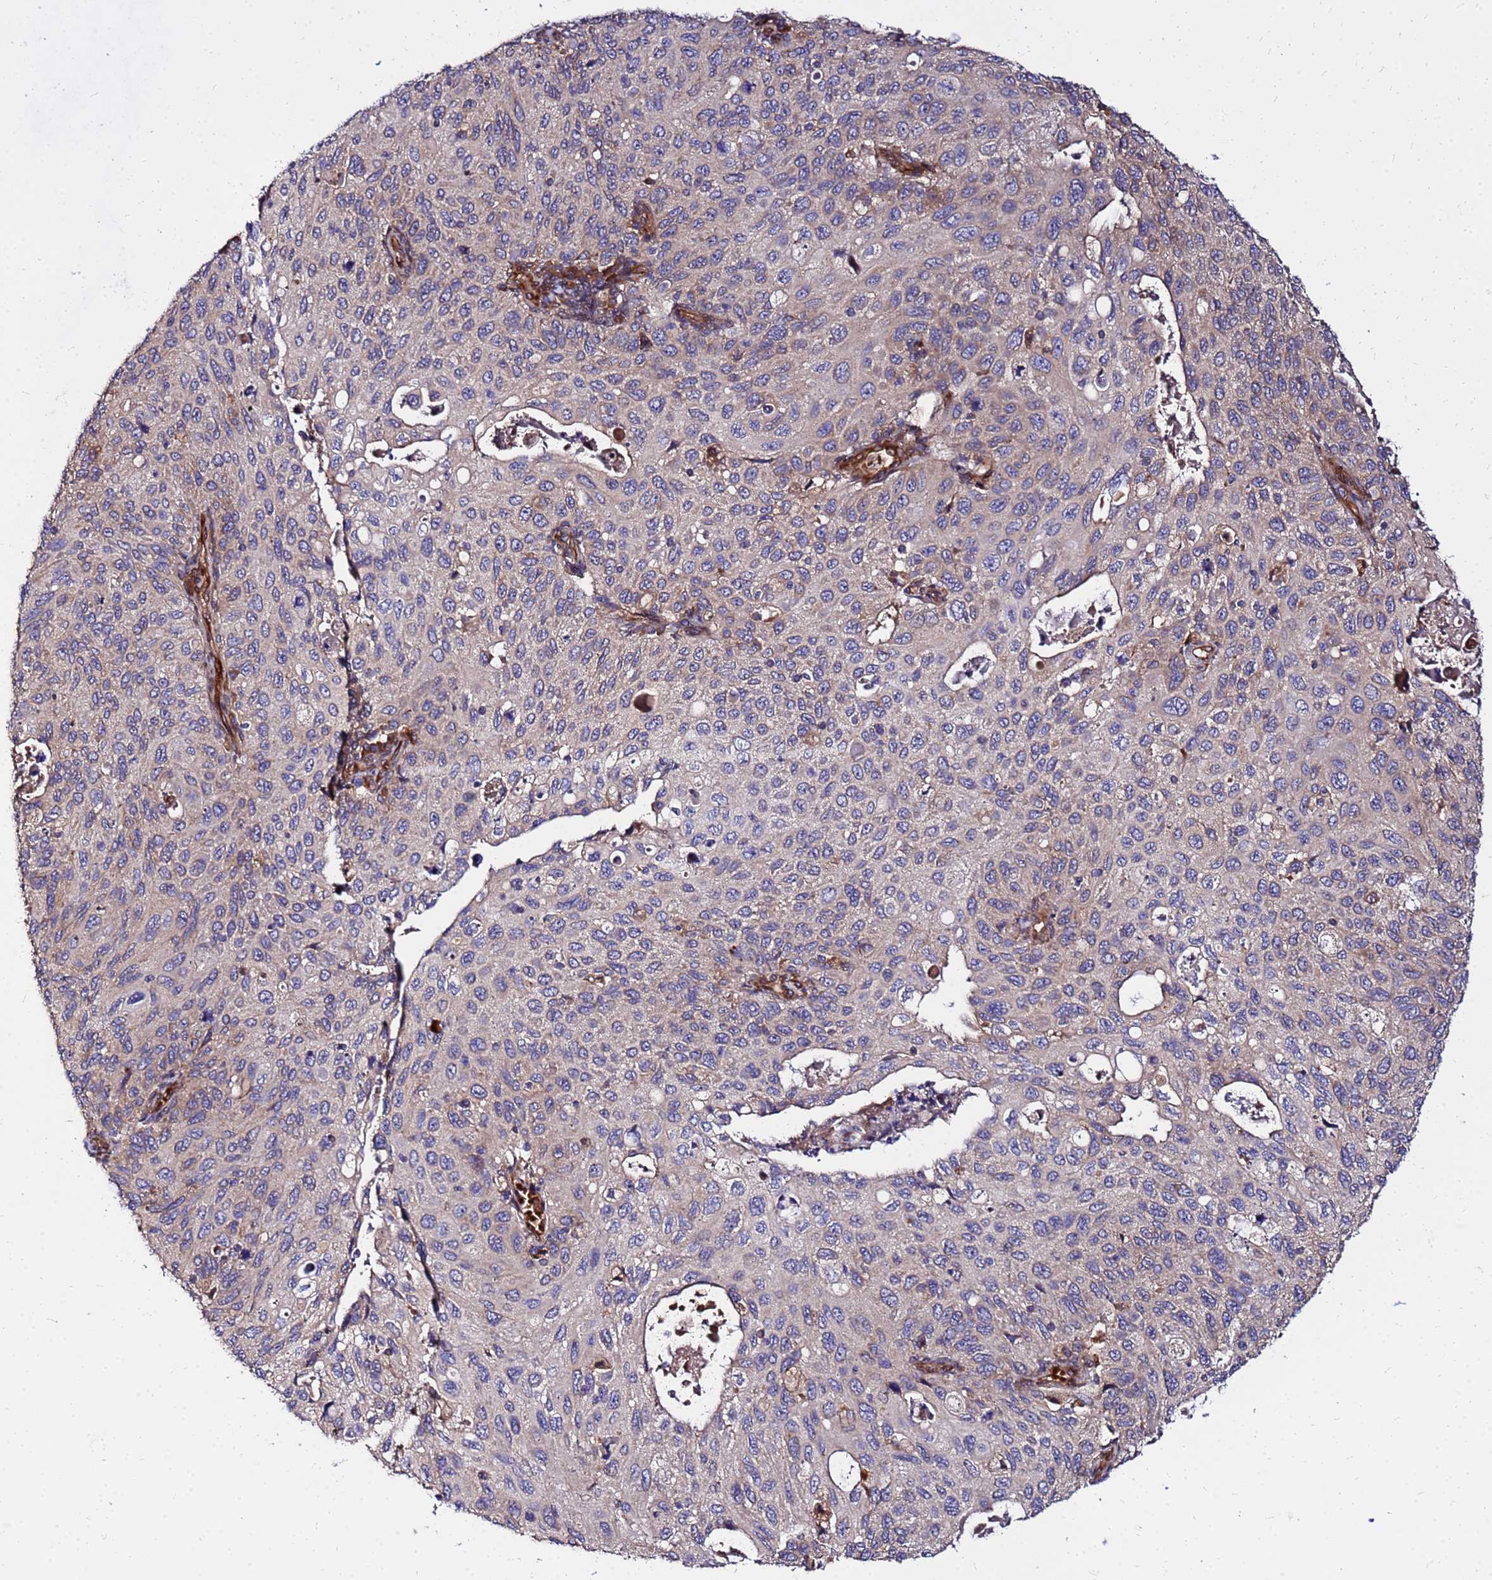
{"staining": {"intensity": "weak", "quantity": "<25%", "location": "cytoplasmic/membranous"}, "tissue": "cervical cancer", "cell_type": "Tumor cells", "image_type": "cancer", "snomed": [{"axis": "morphology", "description": "Squamous cell carcinoma, NOS"}, {"axis": "topography", "description": "Cervix"}], "caption": "DAB immunohistochemical staining of human cervical cancer (squamous cell carcinoma) shows no significant positivity in tumor cells. The staining was performed using DAB to visualize the protein expression in brown, while the nuclei were stained in blue with hematoxylin (Magnification: 20x).", "gene": "WWC2", "patient": {"sex": "female", "age": 70}}